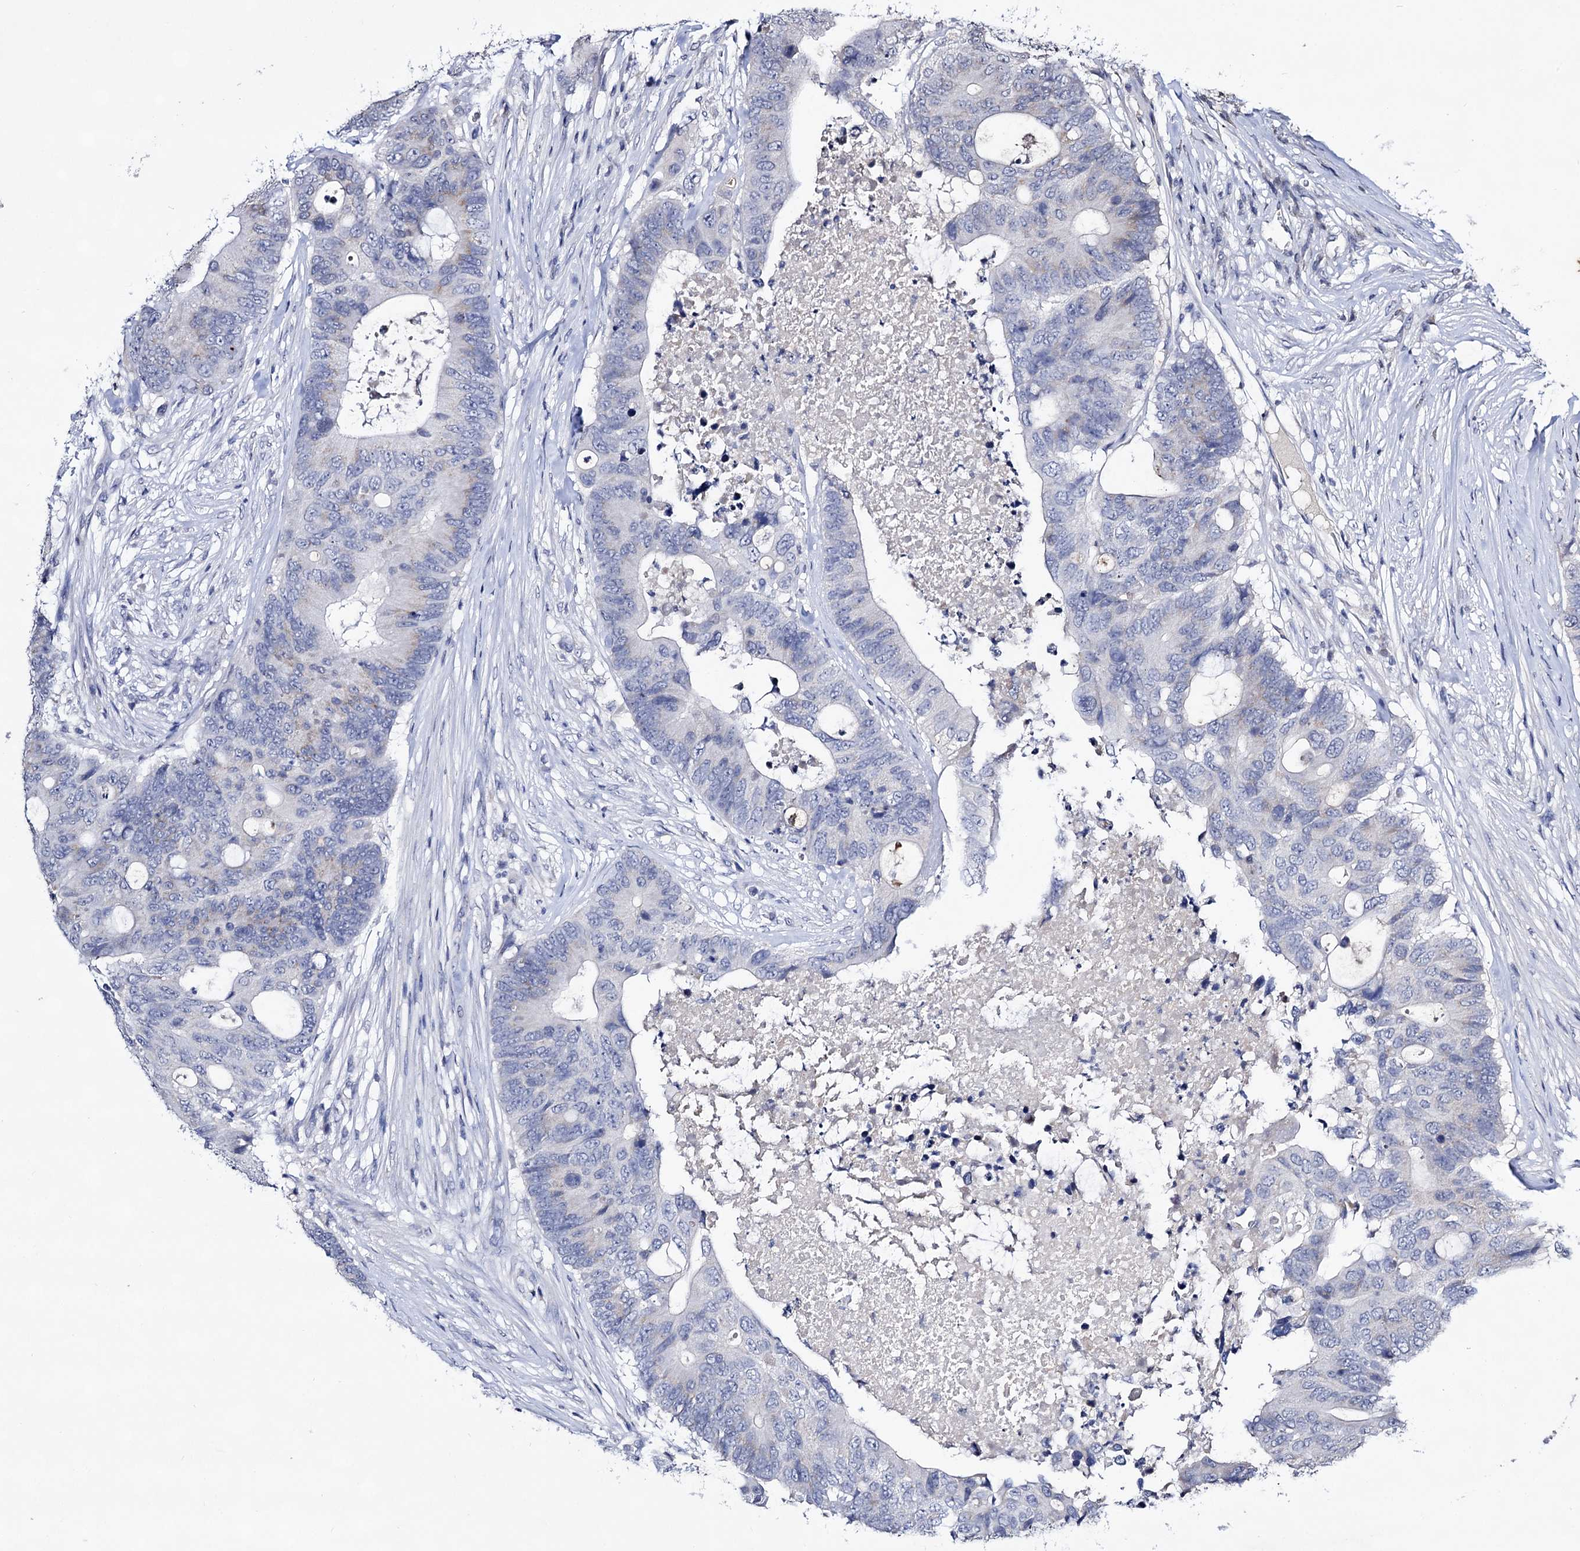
{"staining": {"intensity": "negative", "quantity": "none", "location": "none"}, "tissue": "colorectal cancer", "cell_type": "Tumor cells", "image_type": "cancer", "snomed": [{"axis": "morphology", "description": "Adenocarcinoma, NOS"}, {"axis": "topography", "description": "Colon"}], "caption": "Immunohistochemistry (IHC) of human colorectal cancer demonstrates no expression in tumor cells.", "gene": "PLIN1", "patient": {"sex": "male", "age": 71}}